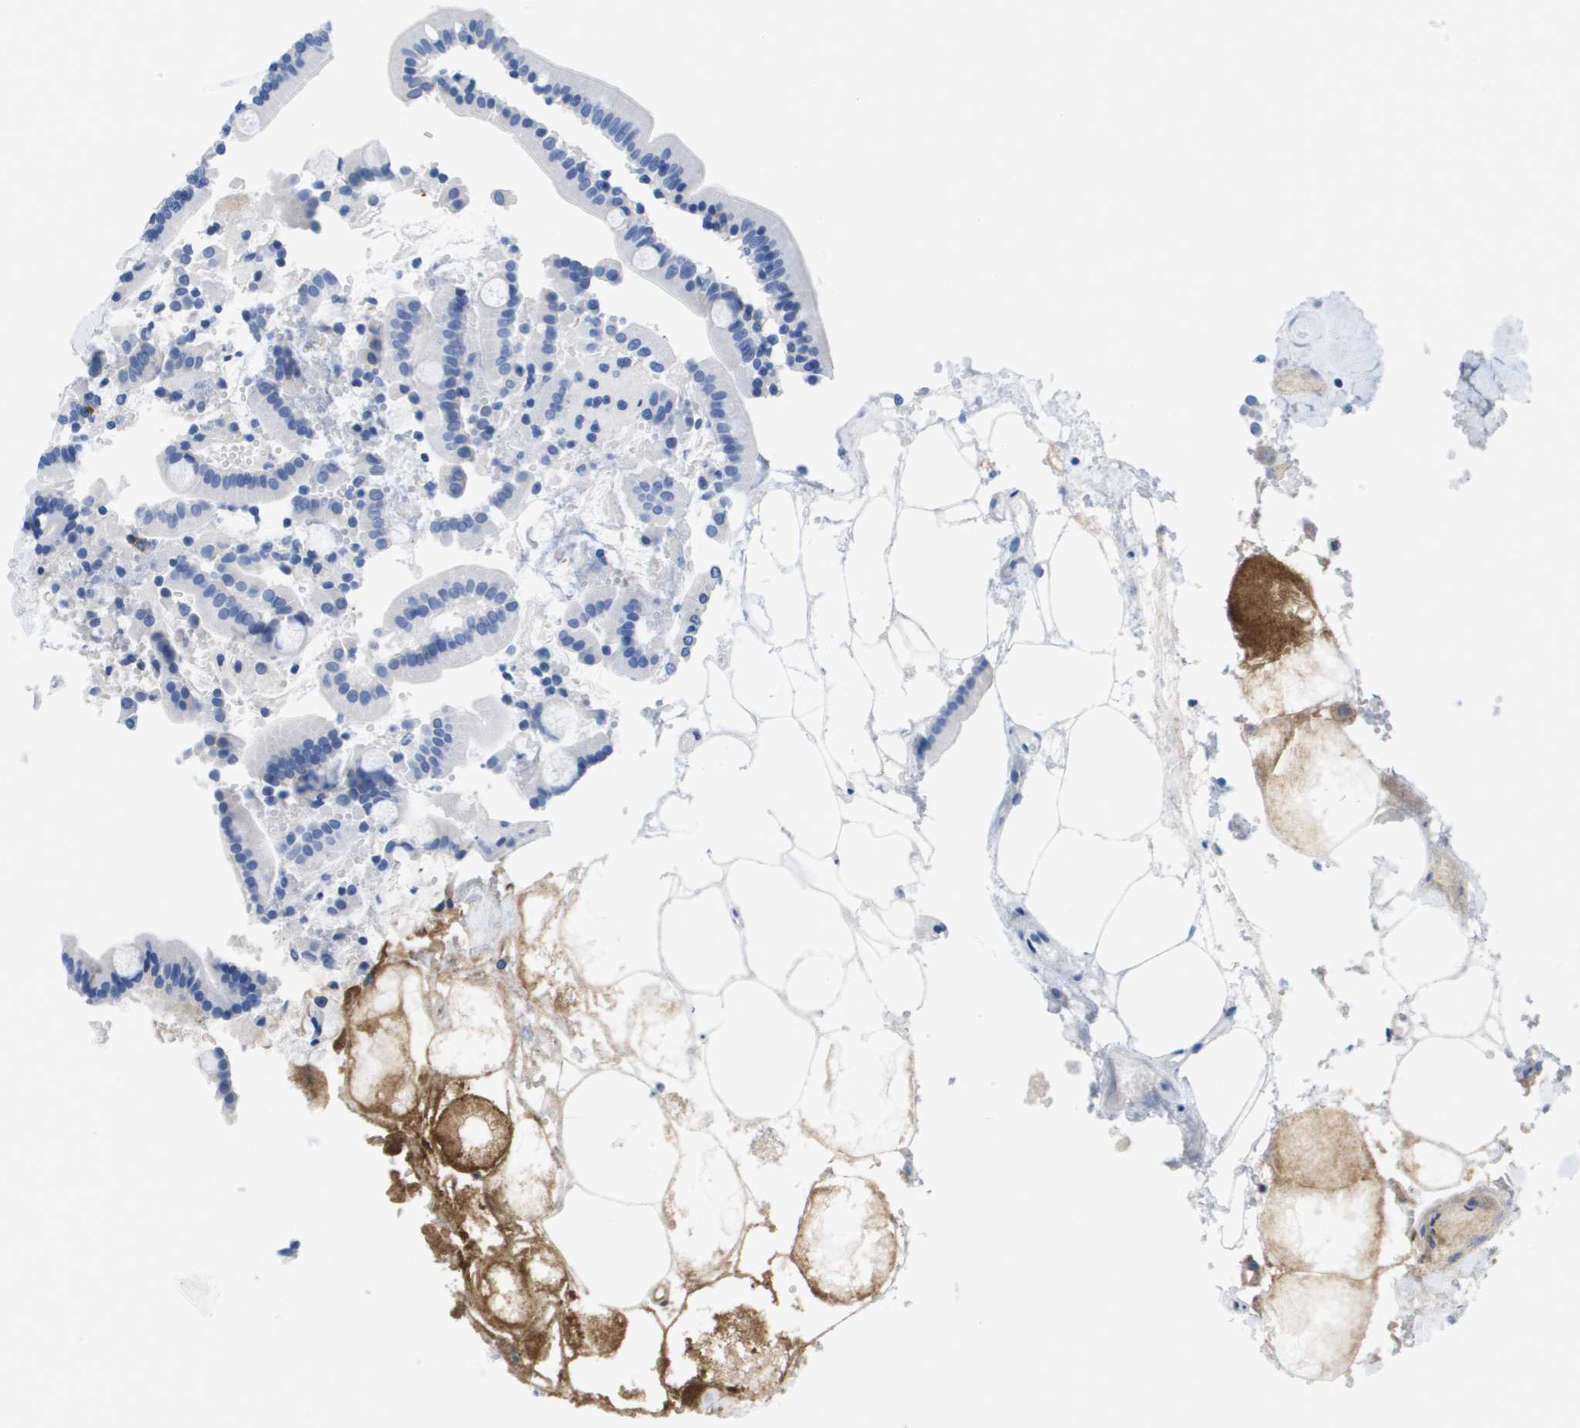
{"staining": {"intensity": "negative", "quantity": "none", "location": "none"}, "tissue": "duodenum", "cell_type": "Glandular cells", "image_type": "normal", "snomed": [{"axis": "morphology", "description": "Normal tissue, NOS"}, {"axis": "topography", "description": "Duodenum"}], "caption": "Immunohistochemistry (IHC) of benign duodenum demonstrates no positivity in glandular cells.", "gene": "APOA1", "patient": {"sex": "male", "age": 54}}